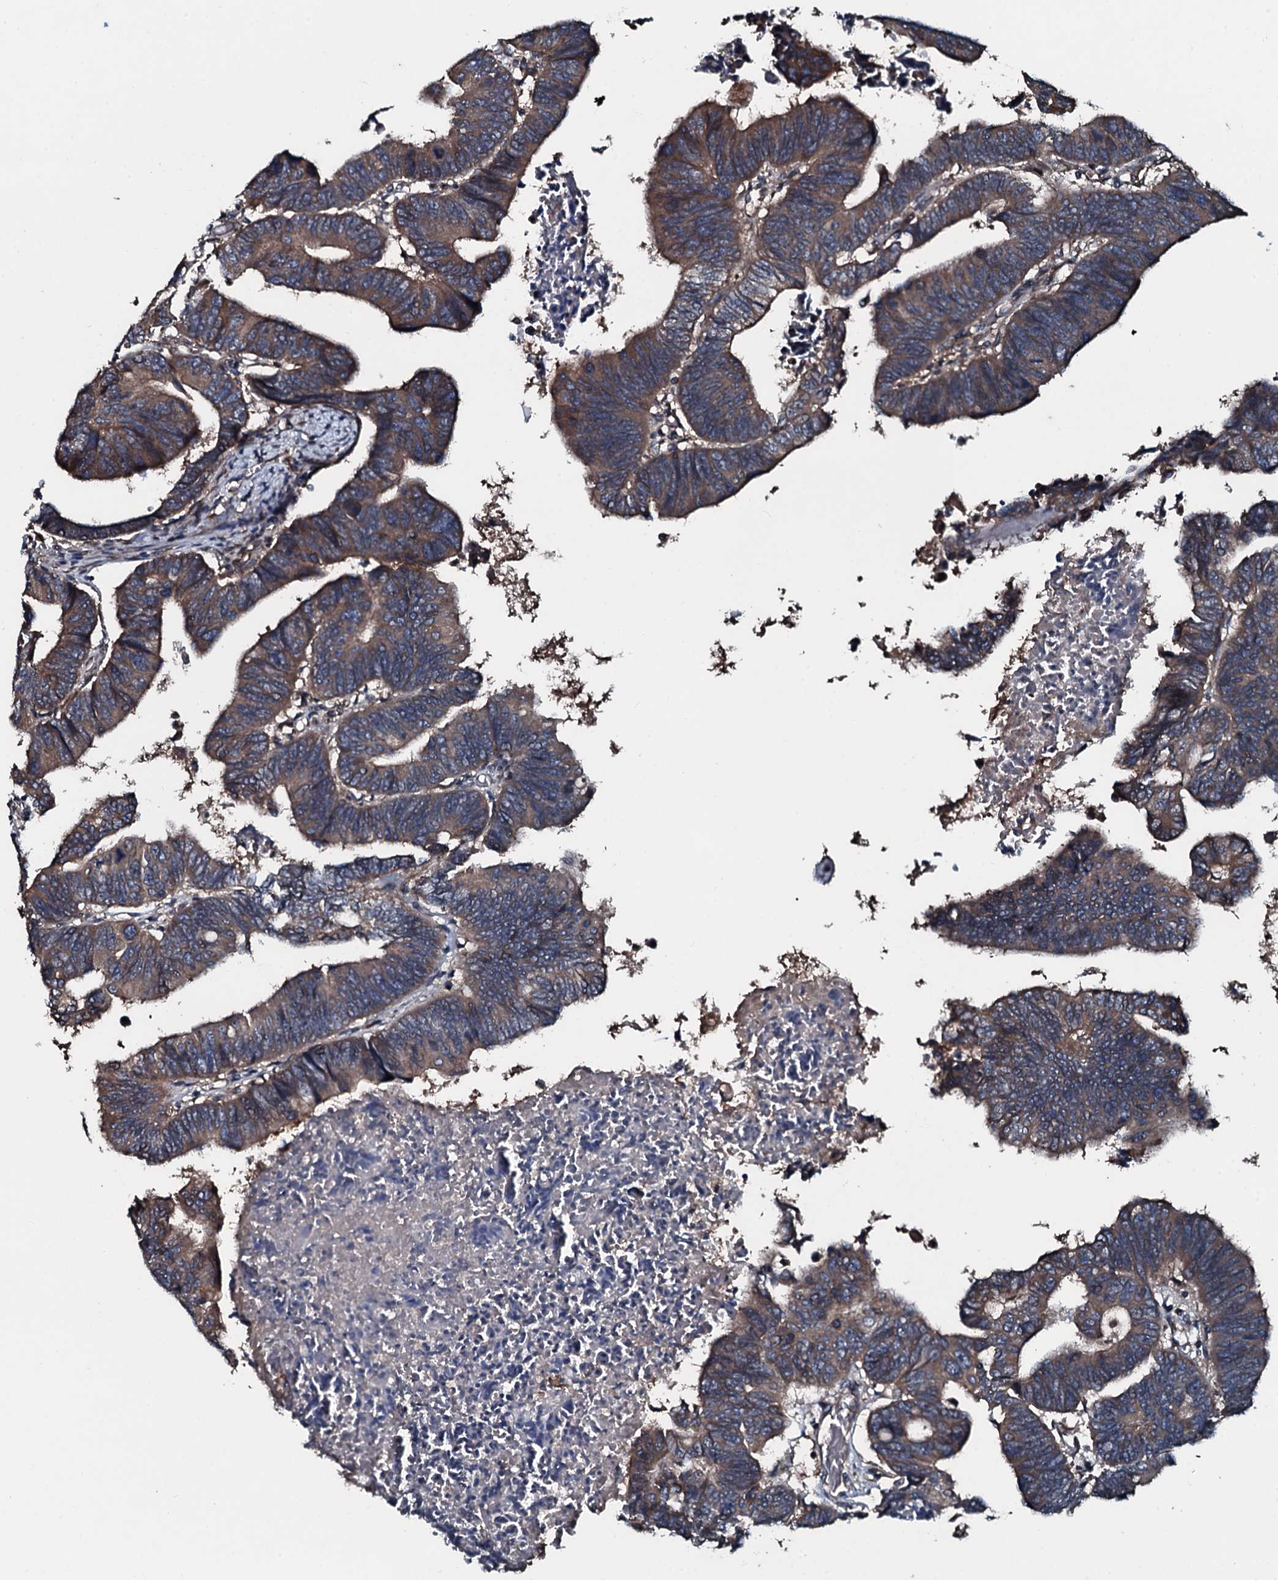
{"staining": {"intensity": "moderate", "quantity": ">75%", "location": "cytoplasmic/membranous"}, "tissue": "colorectal cancer", "cell_type": "Tumor cells", "image_type": "cancer", "snomed": [{"axis": "morphology", "description": "Adenocarcinoma, NOS"}, {"axis": "topography", "description": "Rectum"}], "caption": "The histopathology image exhibits staining of colorectal cancer (adenocarcinoma), revealing moderate cytoplasmic/membranous protein positivity (brown color) within tumor cells. The protein is stained brown, and the nuclei are stained in blue (DAB IHC with brightfield microscopy, high magnification).", "gene": "AARS1", "patient": {"sex": "female", "age": 65}}